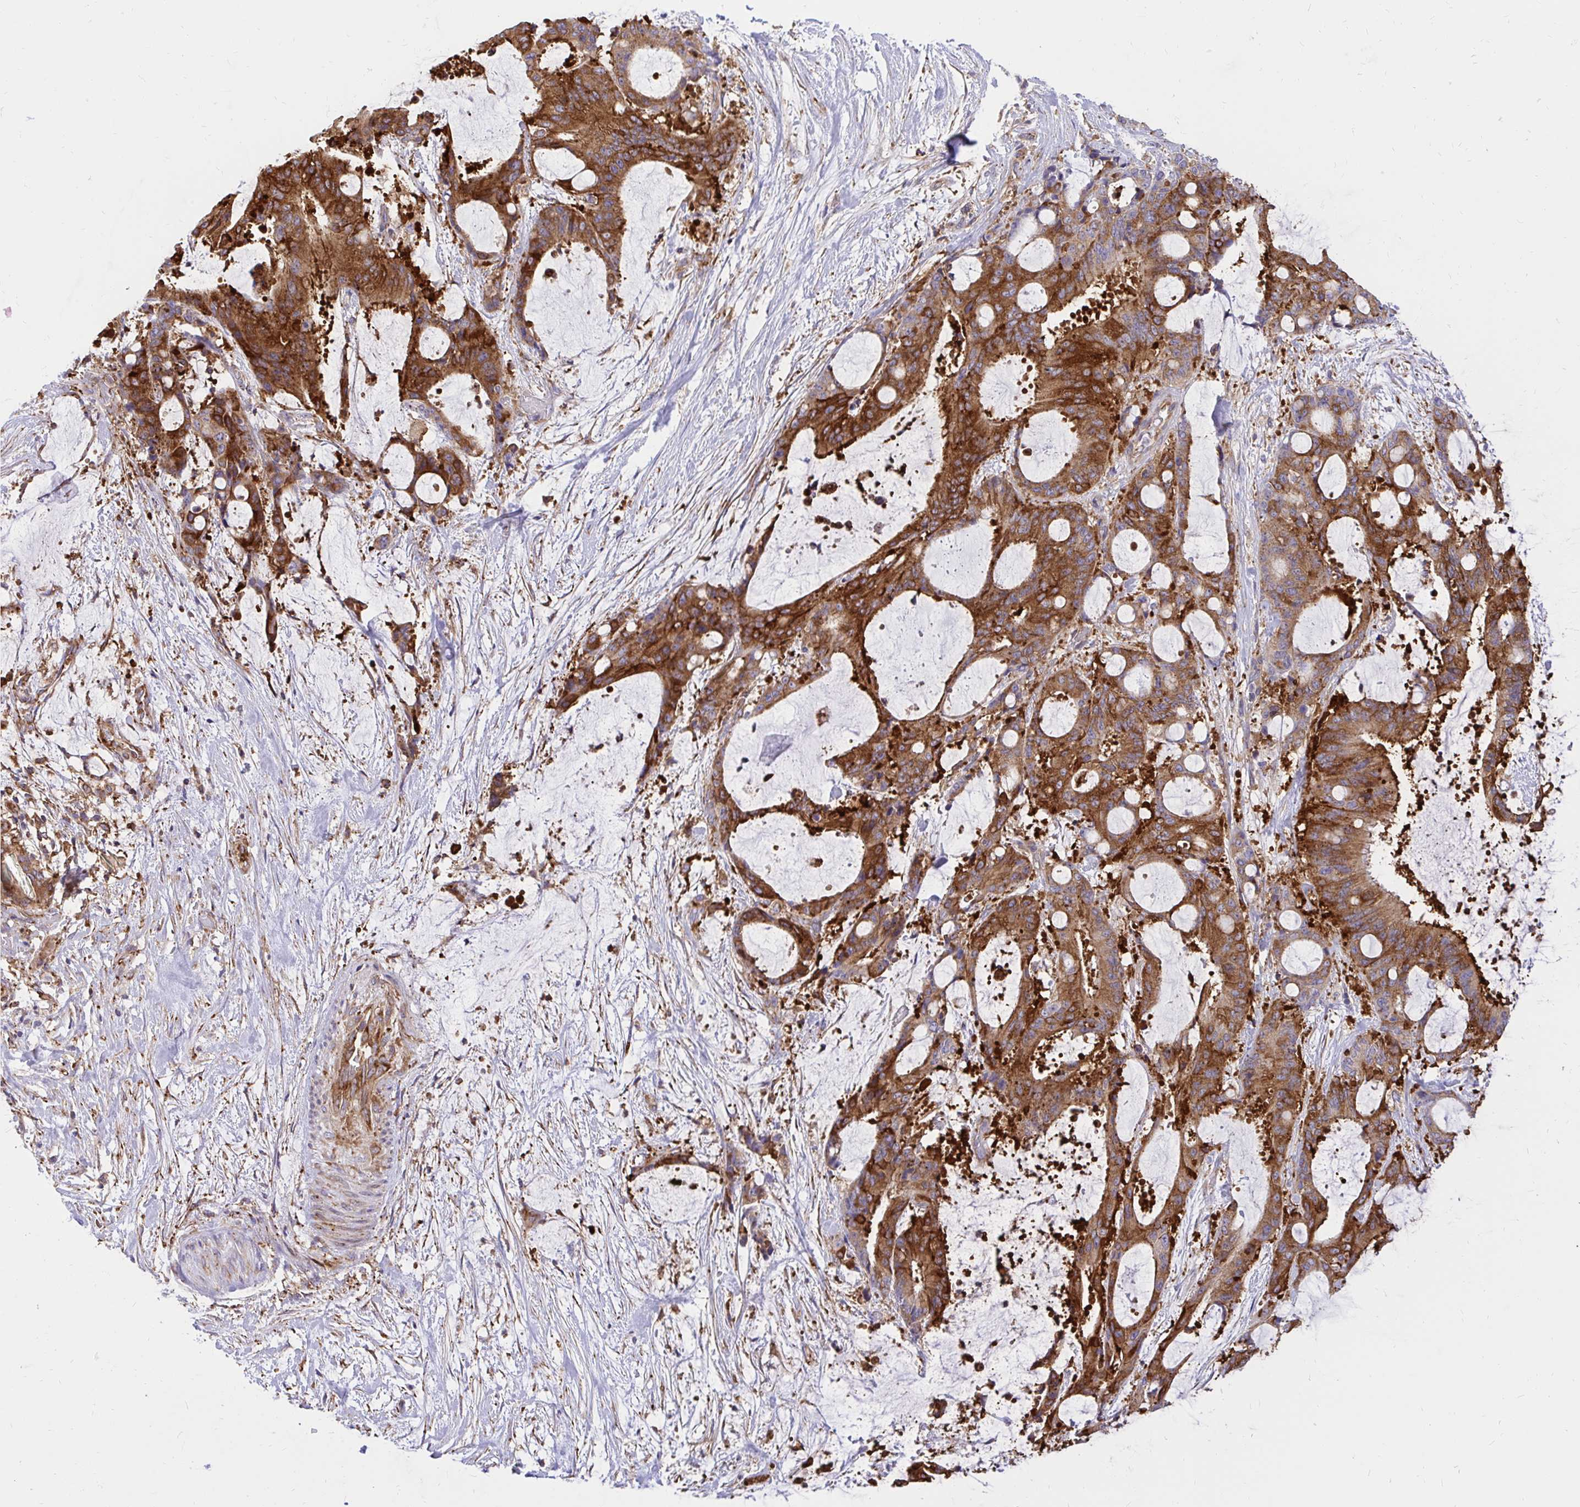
{"staining": {"intensity": "strong", "quantity": ">75%", "location": "cytoplasmic/membranous"}, "tissue": "liver cancer", "cell_type": "Tumor cells", "image_type": "cancer", "snomed": [{"axis": "morphology", "description": "Normal tissue, NOS"}, {"axis": "morphology", "description": "Cholangiocarcinoma"}, {"axis": "topography", "description": "Liver"}, {"axis": "topography", "description": "Peripheral nerve tissue"}], "caption": "The immunohistochemical stain shows strong cytoplasmic/membranous staining in tumor cells of liver cancer tissue.", "gene": "ABCB10", "patient": {"sex": "female", "age": 73}}